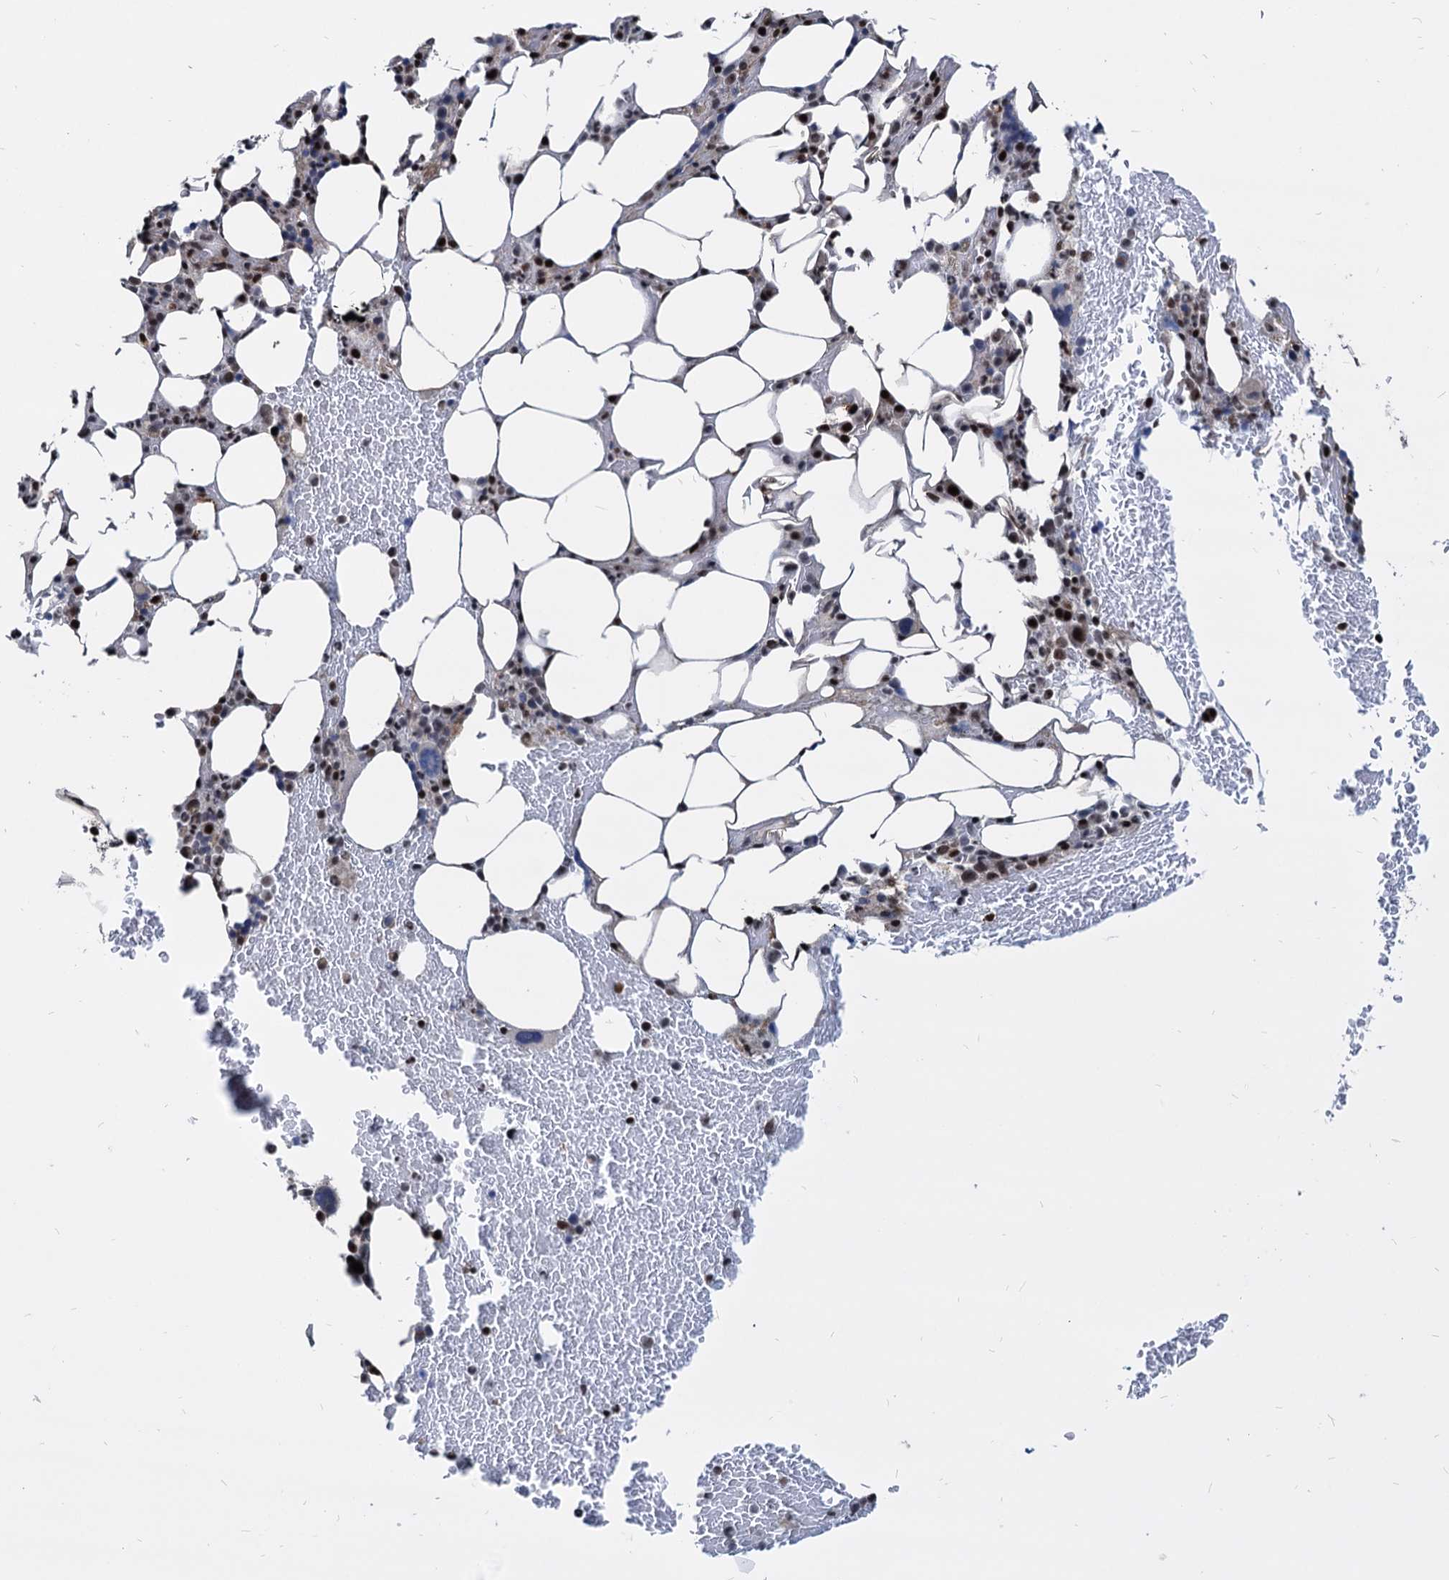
{"staining": {"intensity": "moderate", "quantity": ">75%", "location": "nuclear"}, "tissue": "bone marrow", "cell_type": "Hematopoietic cells", "image_type": "normal", "snomed": [{"axis": "morphology", "description": "Normal tissue, NOS"}, {"axis": "topography", "description": "Bone marrow"}], "caption": "High-magnification brightfield microscopy of normal bone marrow stained with DAB (brown) and counterstained with hematoxylin (blue). hematopoietic cells exhibit moderate nuclear staining is present in about>75% of cells. (Brightfield microscopy of DAB IHC at high magnification).", "gene": "UBLCP1", "patient": {"sex": "male", "age": 78}}